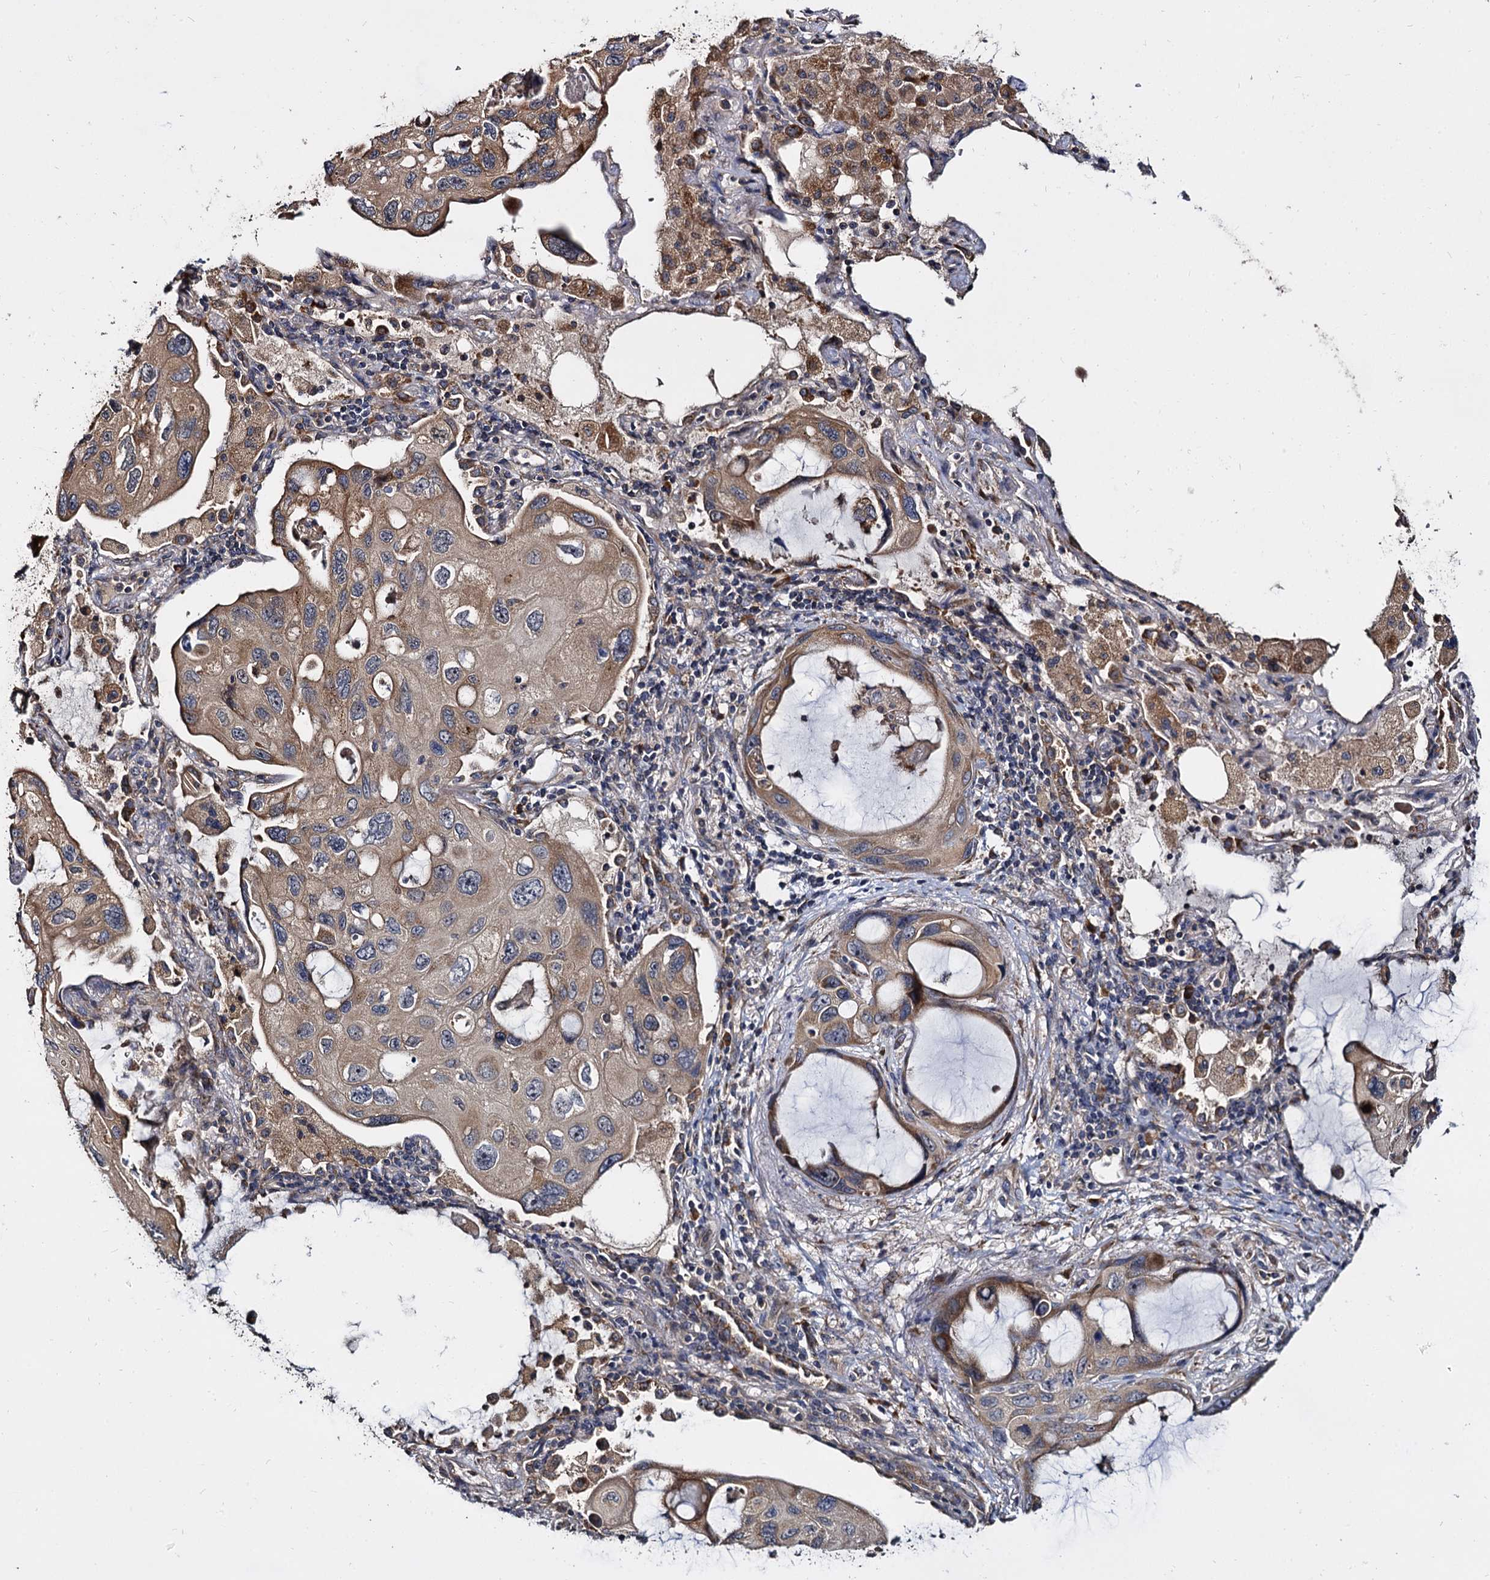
{"staining": {"intensity": "moderate", "quantity": ">75%", "location": "cytoplasmic/membranous"}, "tissue": "lung cancer", "cell_type": "Tumor cells", "image_type": "cancer", "snomed": [{"axis": "morphology", "description": "Squamous cell carcinoma, NOS"}, {"axis": "topography", "description": "Lung"}], "caption": "Protein positivity by IHC reveals moderate cytoplasmic/membranous staining in about >75% of tumor cells in squamous cell carcinoma (lung).", "gene": "WWC3", "patient": {"sex": "female", "age": 73}}